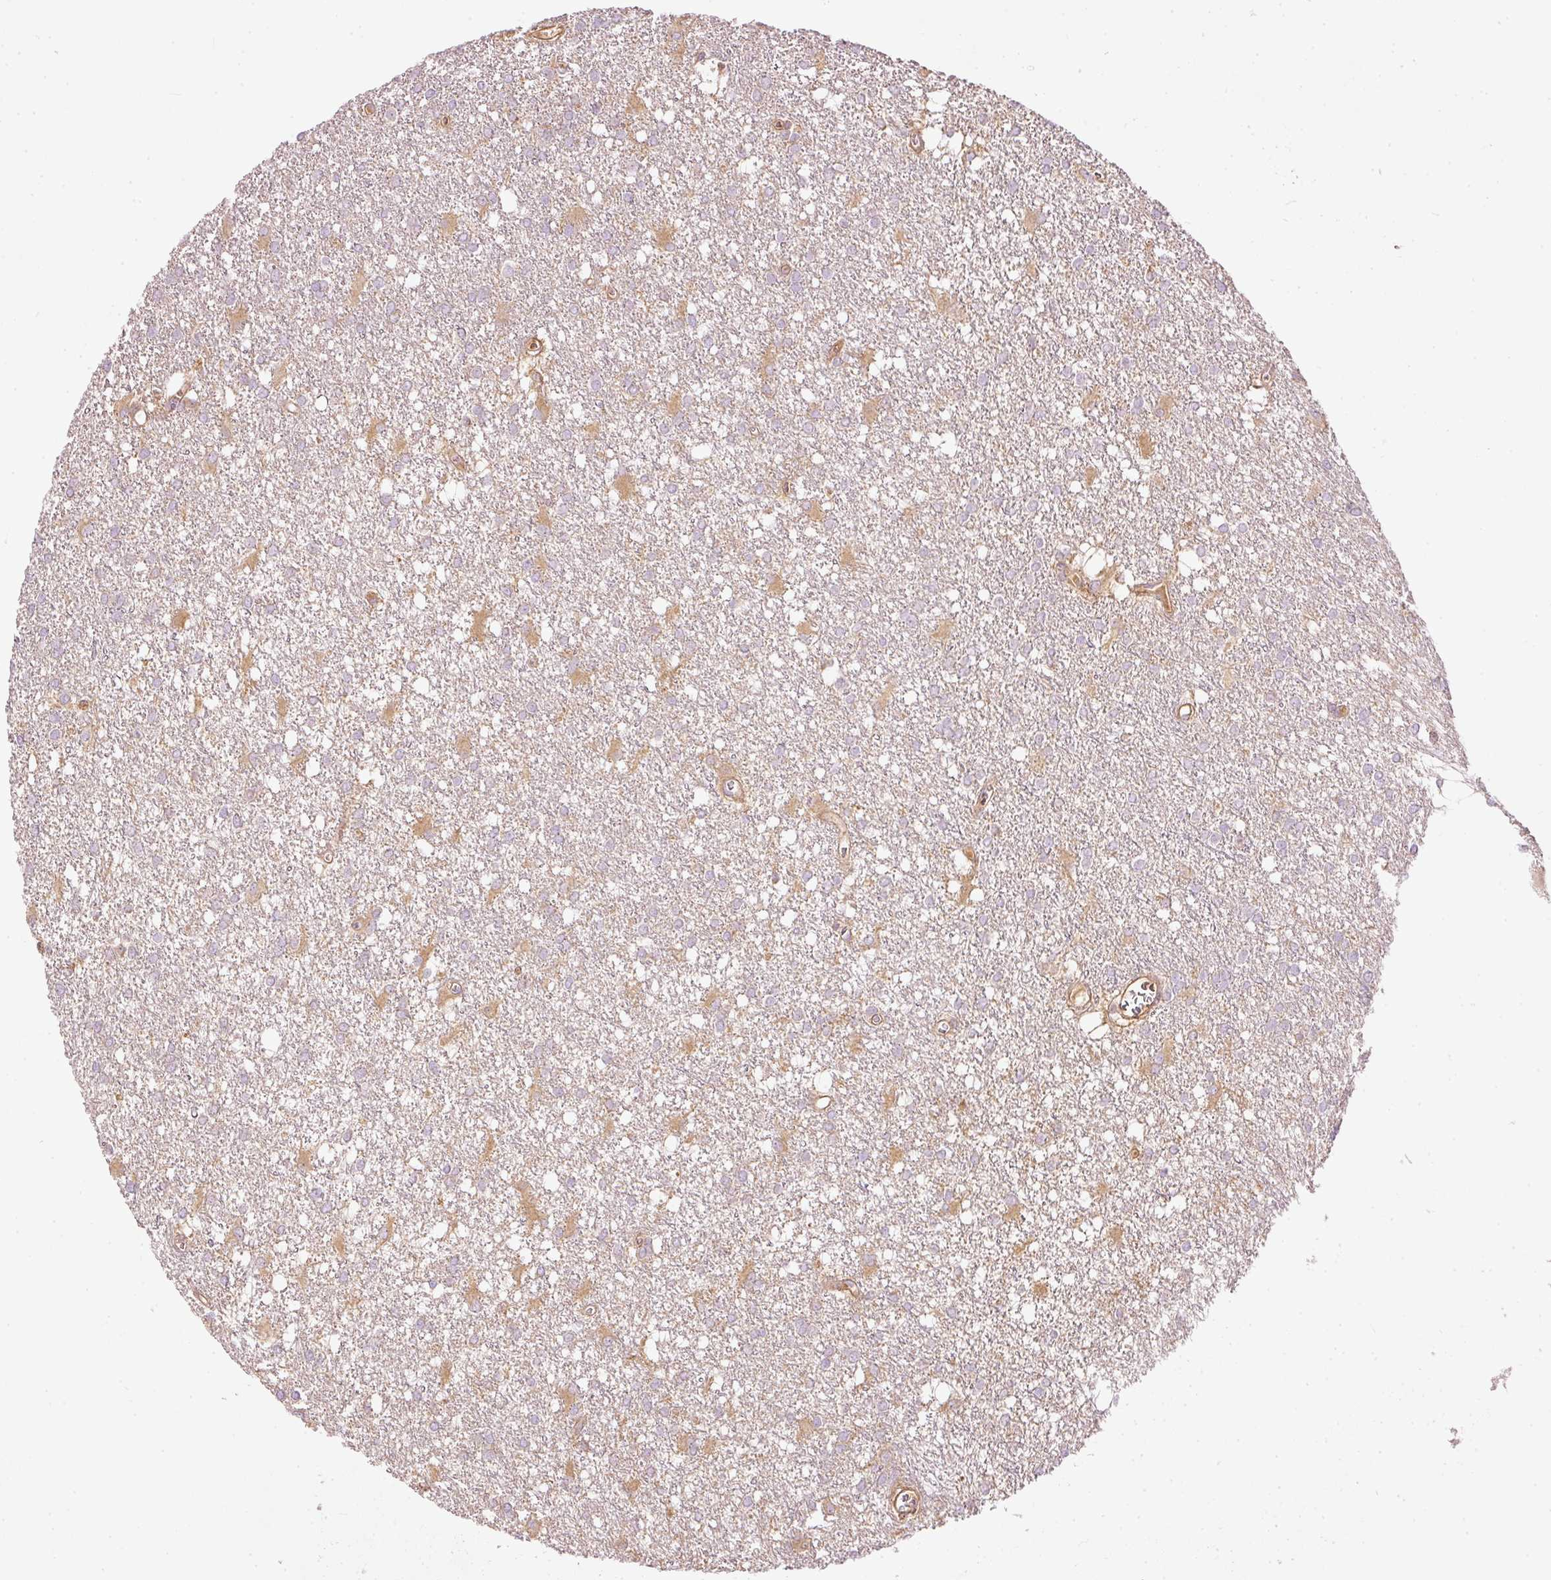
{"staining": {"intensity": "negative", "quantity": "none", "location": "none"}, "tissue": "glioma", "cell_type": "Tumor cells", "image_type": "cancer", "snomed": [{"axis": "morphology", "description": "Glioma, malignant, High grade"}, {"axis": "topography", "description": "Brain"}], "caption": "DAB (3,3'-diaminobenzidine) immunohistochemical staining of human glioma reveals no significant expression in tumor cells.", "gene": "PAQR9", "patient": {"sex": "male", "age": 48}}